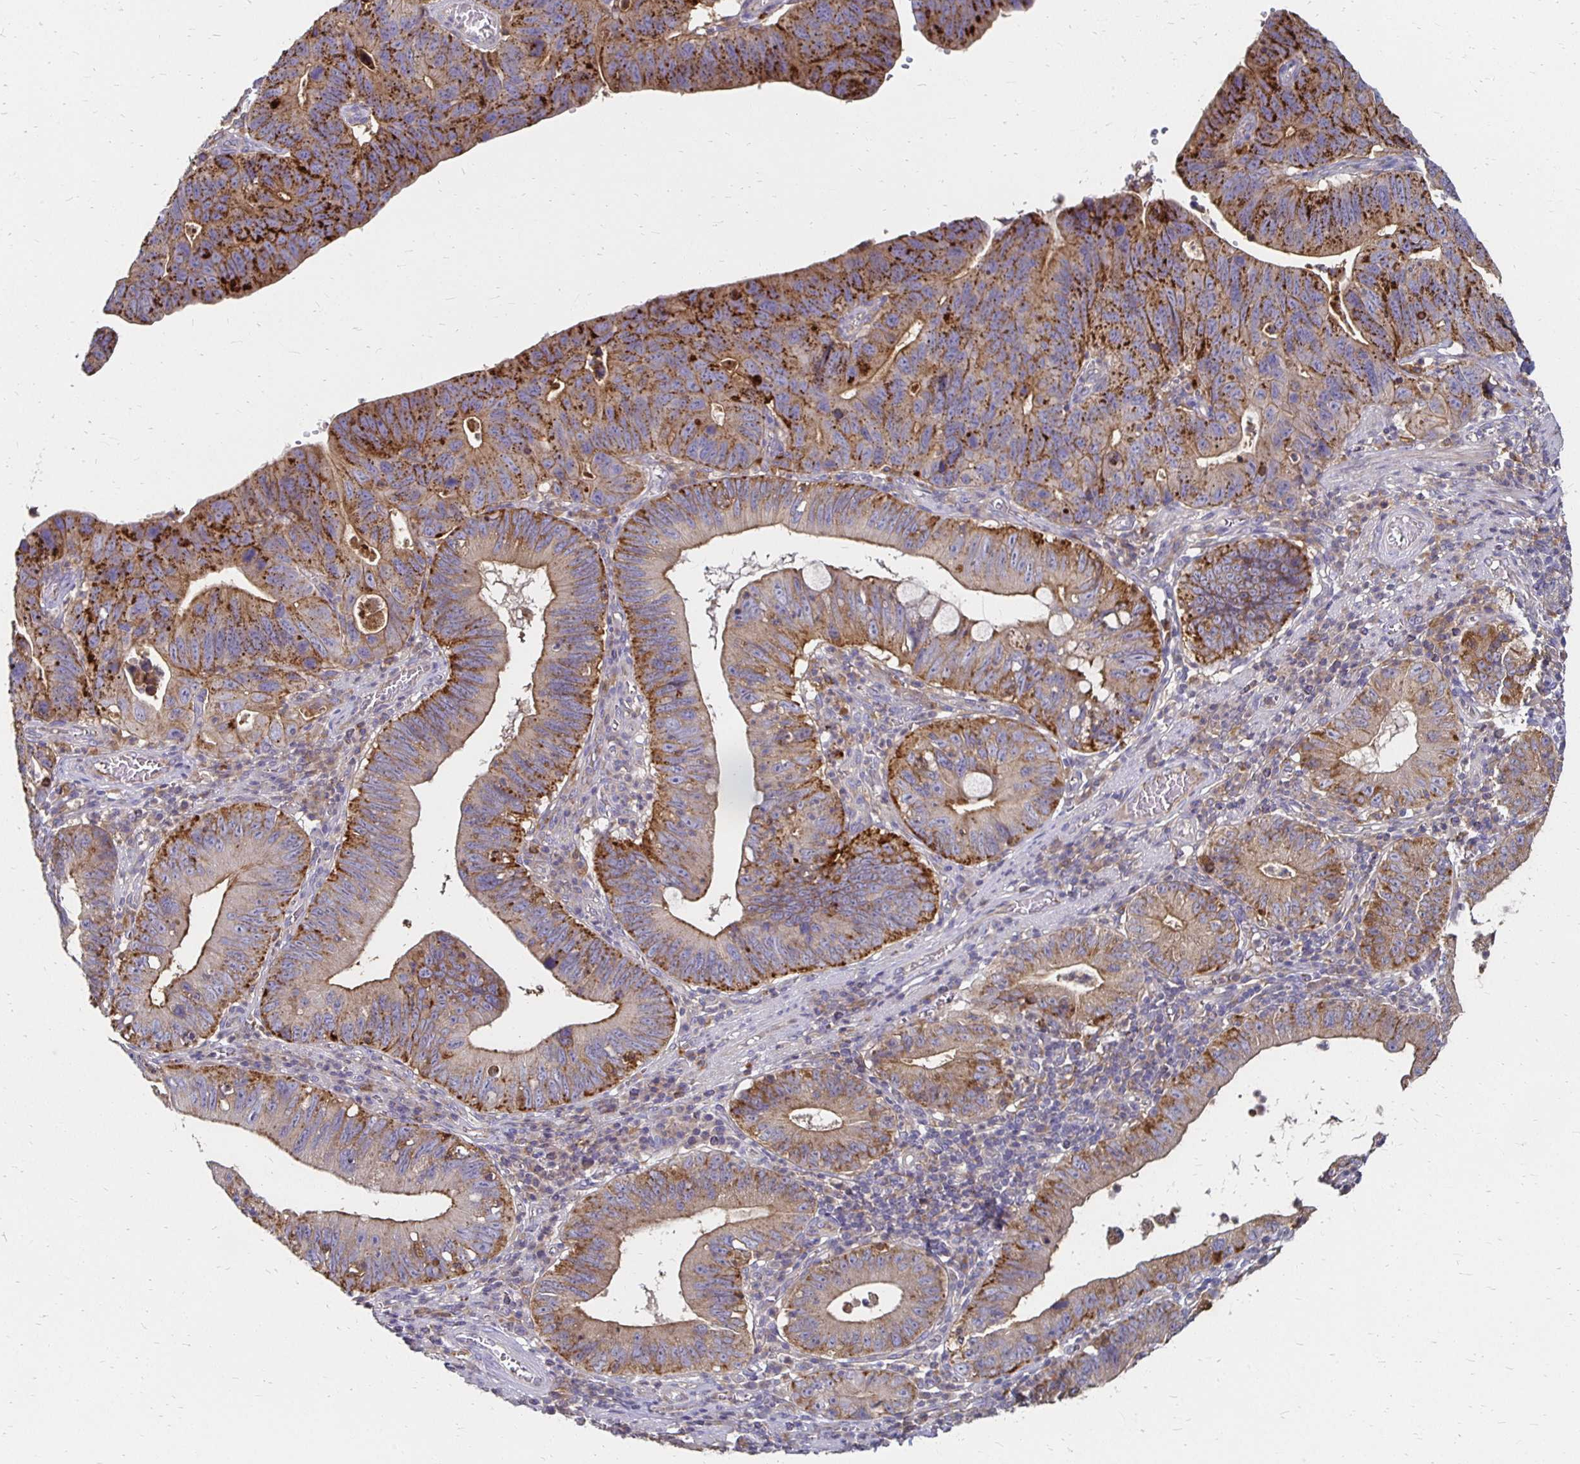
{"staining": {"intensity": "strong", "quantity": ">75%", "location": "cytoplasmic/membranous"}, "tissue": "stomach cancer", "cell_type": "Tumor cells", "image_type": "cancer", "snomed": [{"axis": "morphology", "description": "Adenocarcinoma, NOS"}, {"axis": "topography", "description": "Stomach"}], "caption": "Brown immunohistochemical staining in stomach cancer exhibits strong cytoplasmic/membranous expression in about >75% of tumor cells.", "gene": "NCSTN", "patient": {"sex": "male", "age": 59}}